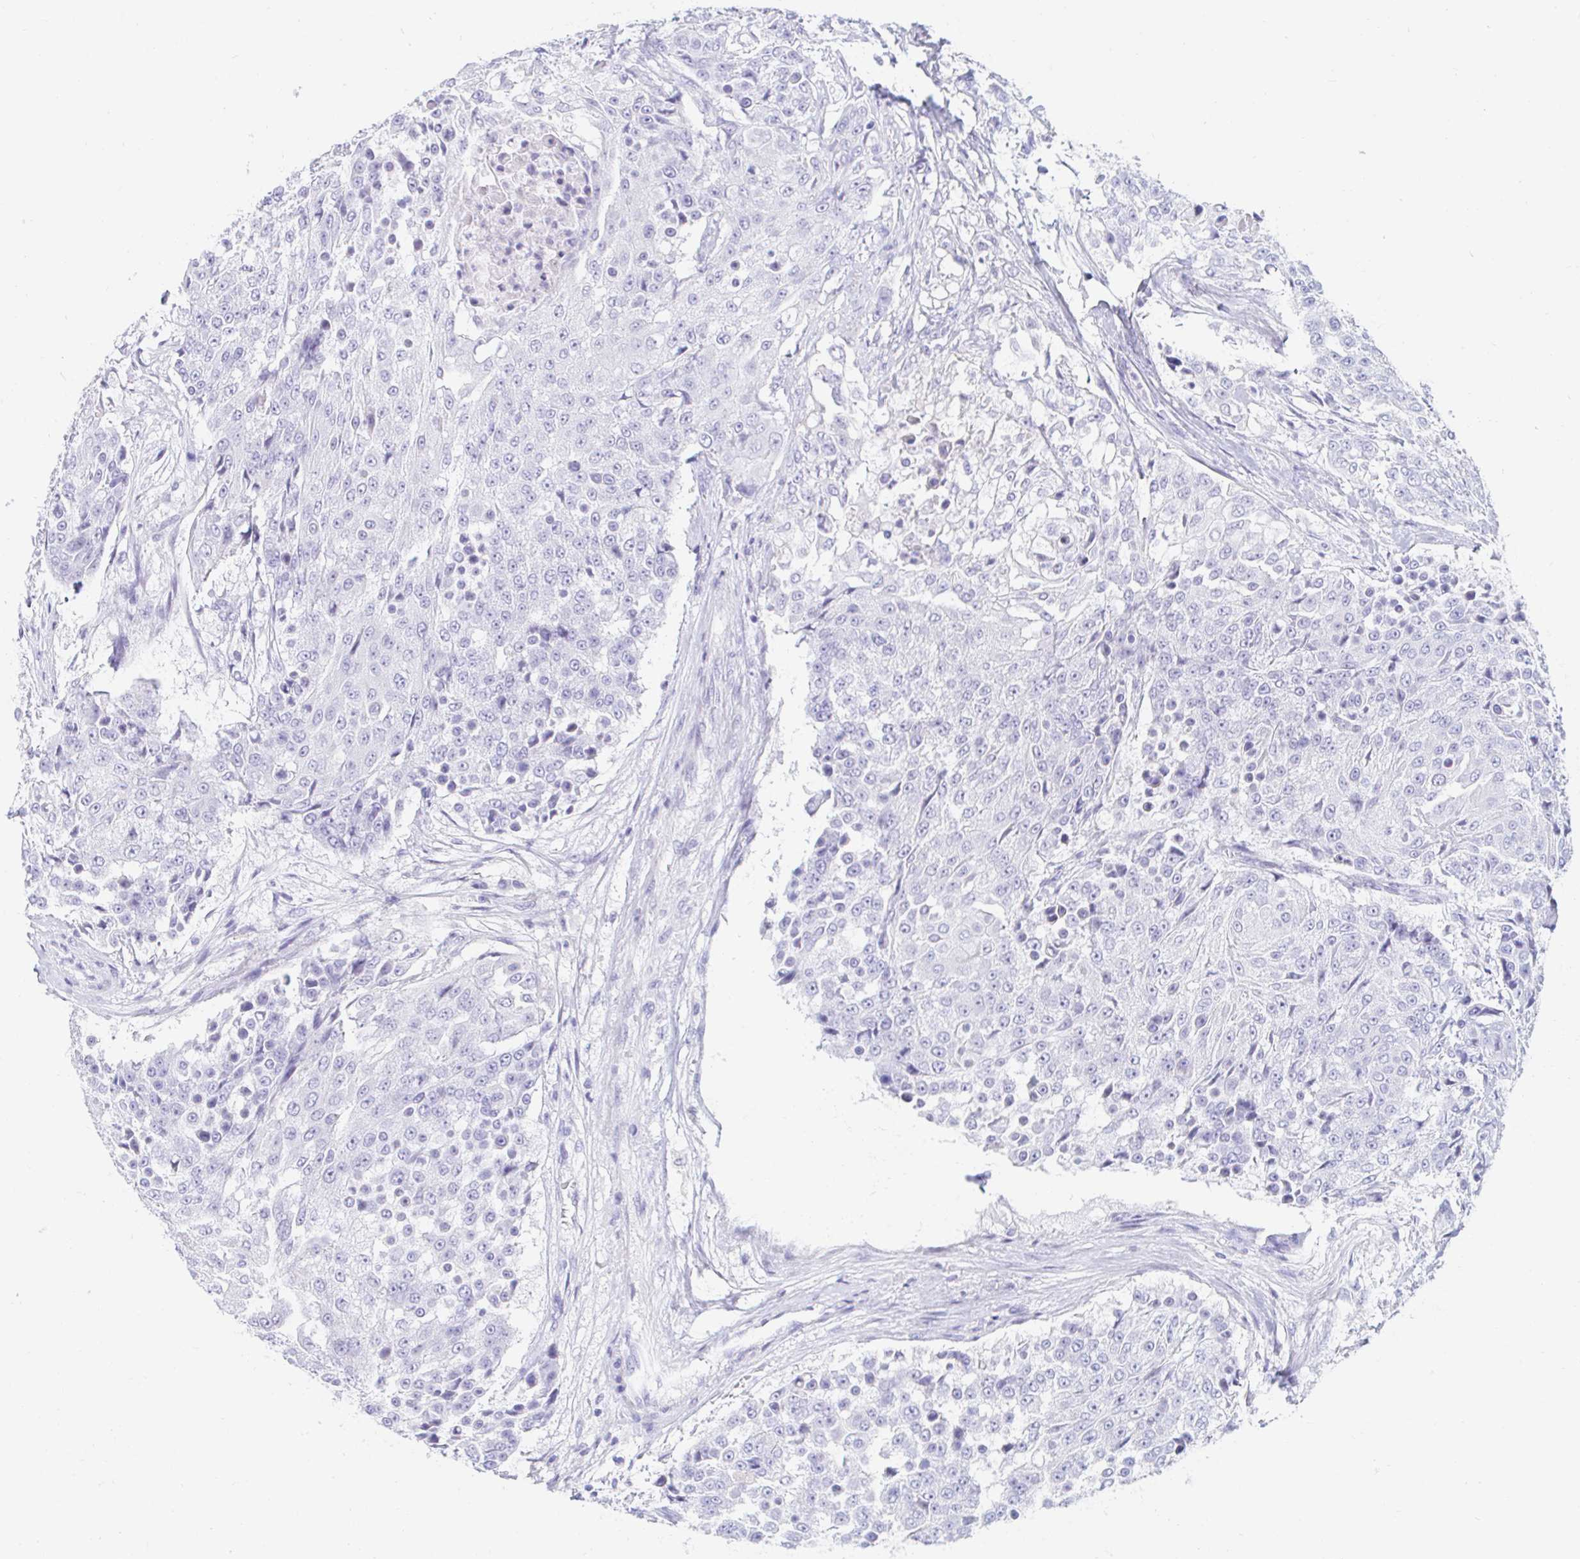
{"staining": {"intensity": "negative", "quantity": "none", "location": "none"}, "tissue": "urothelial cancer", "cell_type": "Tumor cells", "image_type": "cancer", "snomed": [{"axis": "morphology", "description": "Urothelial carcinoma, High grade"}, {"axis": "topography", "description": "Urinary bladder"}], "caption": "The immunohistochemistry (IHC) micrograph has no significant staining in tumor cells of urothelial cancer tissue.", "gene": "TEX44", "patient": {"sex": "female", "age": 63}}